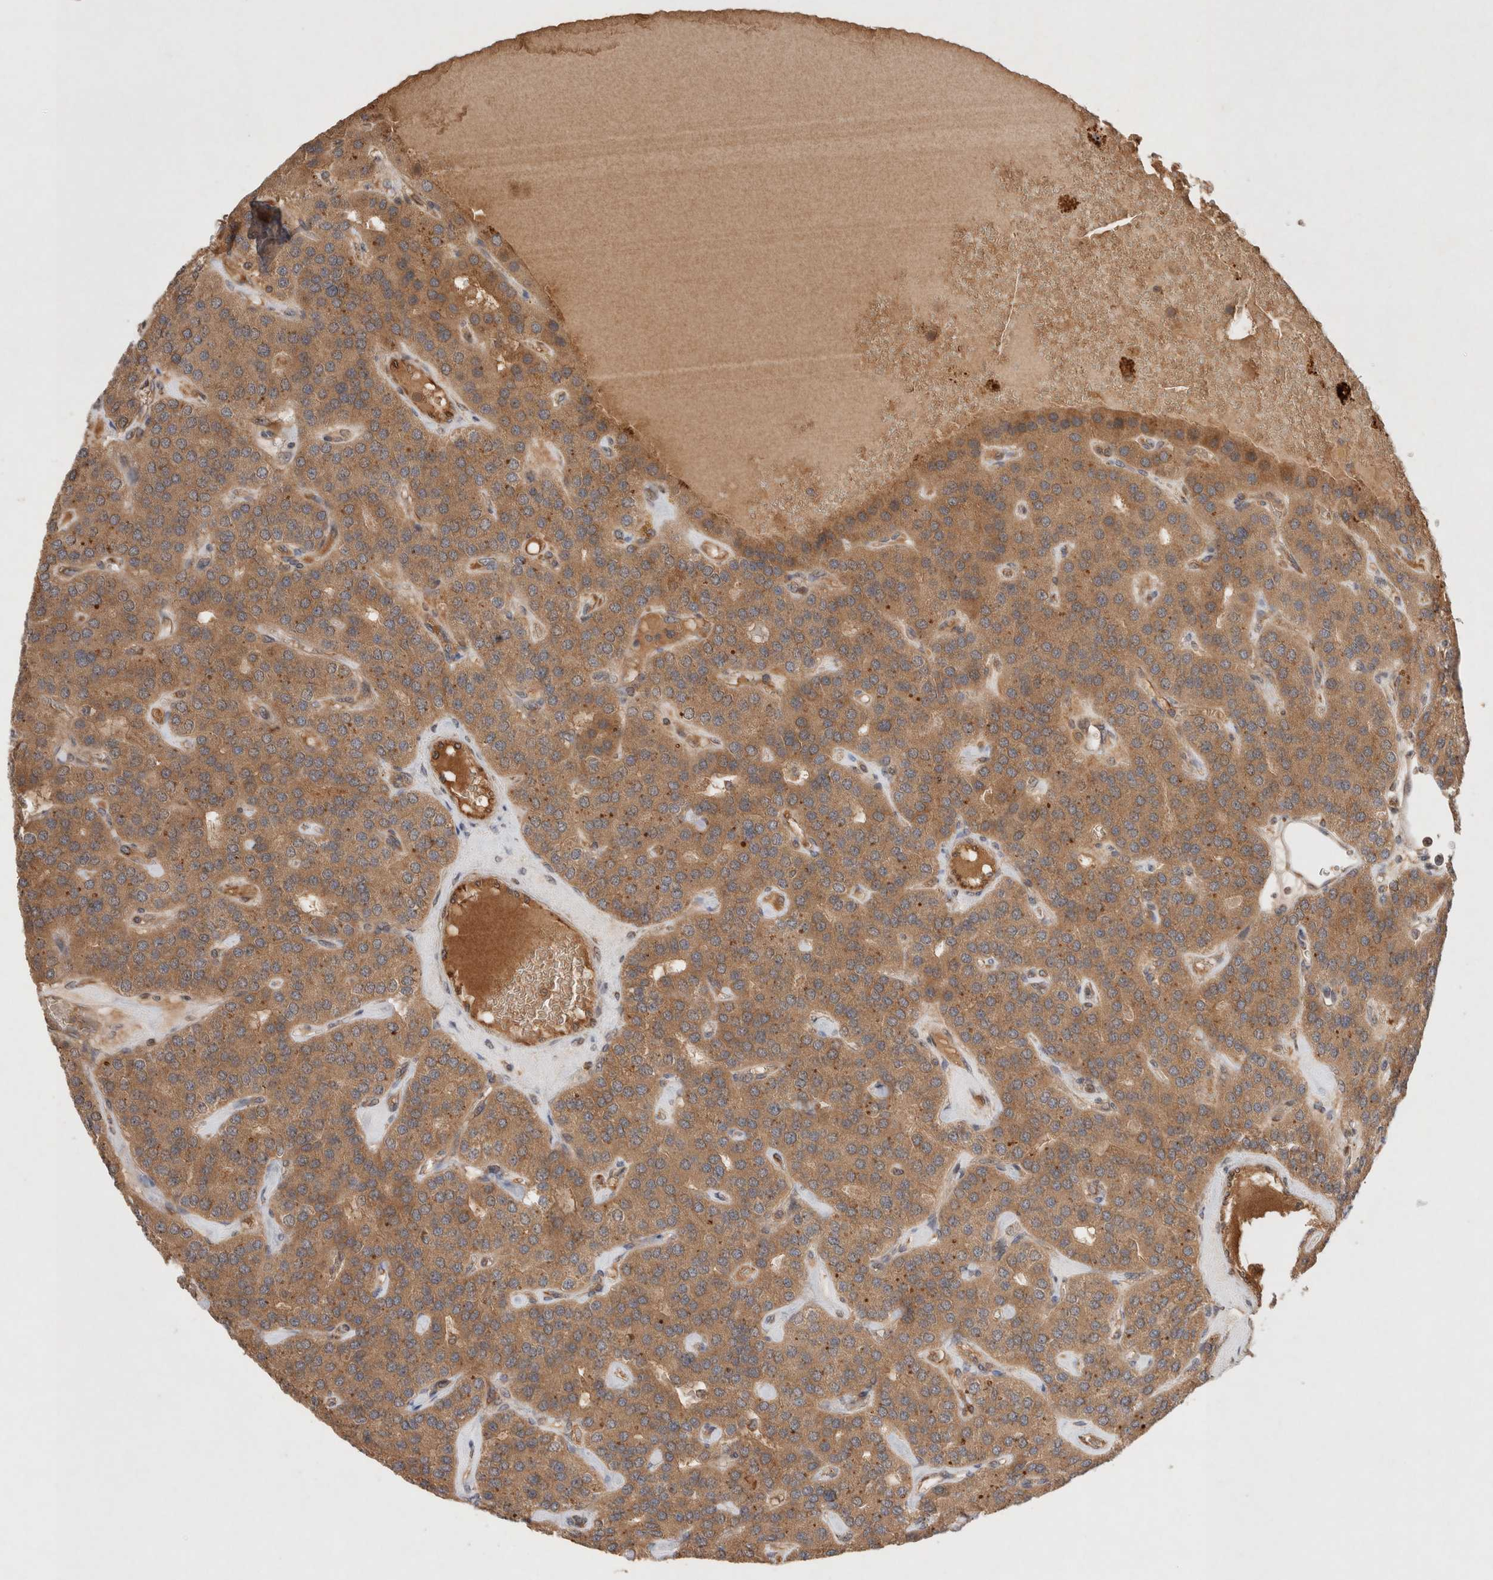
{"staining": {"intensity": "moderate", "quantity": ">75%", "location": "cytoplasmic/membranous"}, "tissue": "parathyroid gland", "cell_type": "Glandular cells", "image_type": "normal", "snomed": [{"axis": "morphology", "description": "Normal tissue, NOS"}, {"axis": "morphology", "description": "Adenoma, NOS"}, {"axis": "topography", "description": "Parathyroid gland"}], "caption": "IHC staining of benign parathyroid gland, which reveals medium levels of moderate cytoplasmic/membranous staining in approximately >75% of glandular cells indicating moderate cytoplasmic/membranous protein positivity. The staining was performed using DAB (brown) for protein detection and nuclei were counterstained in hematoxylin (blue).", "gene": "KLHL20", "patient": {"sex": "female", "age": 86}}